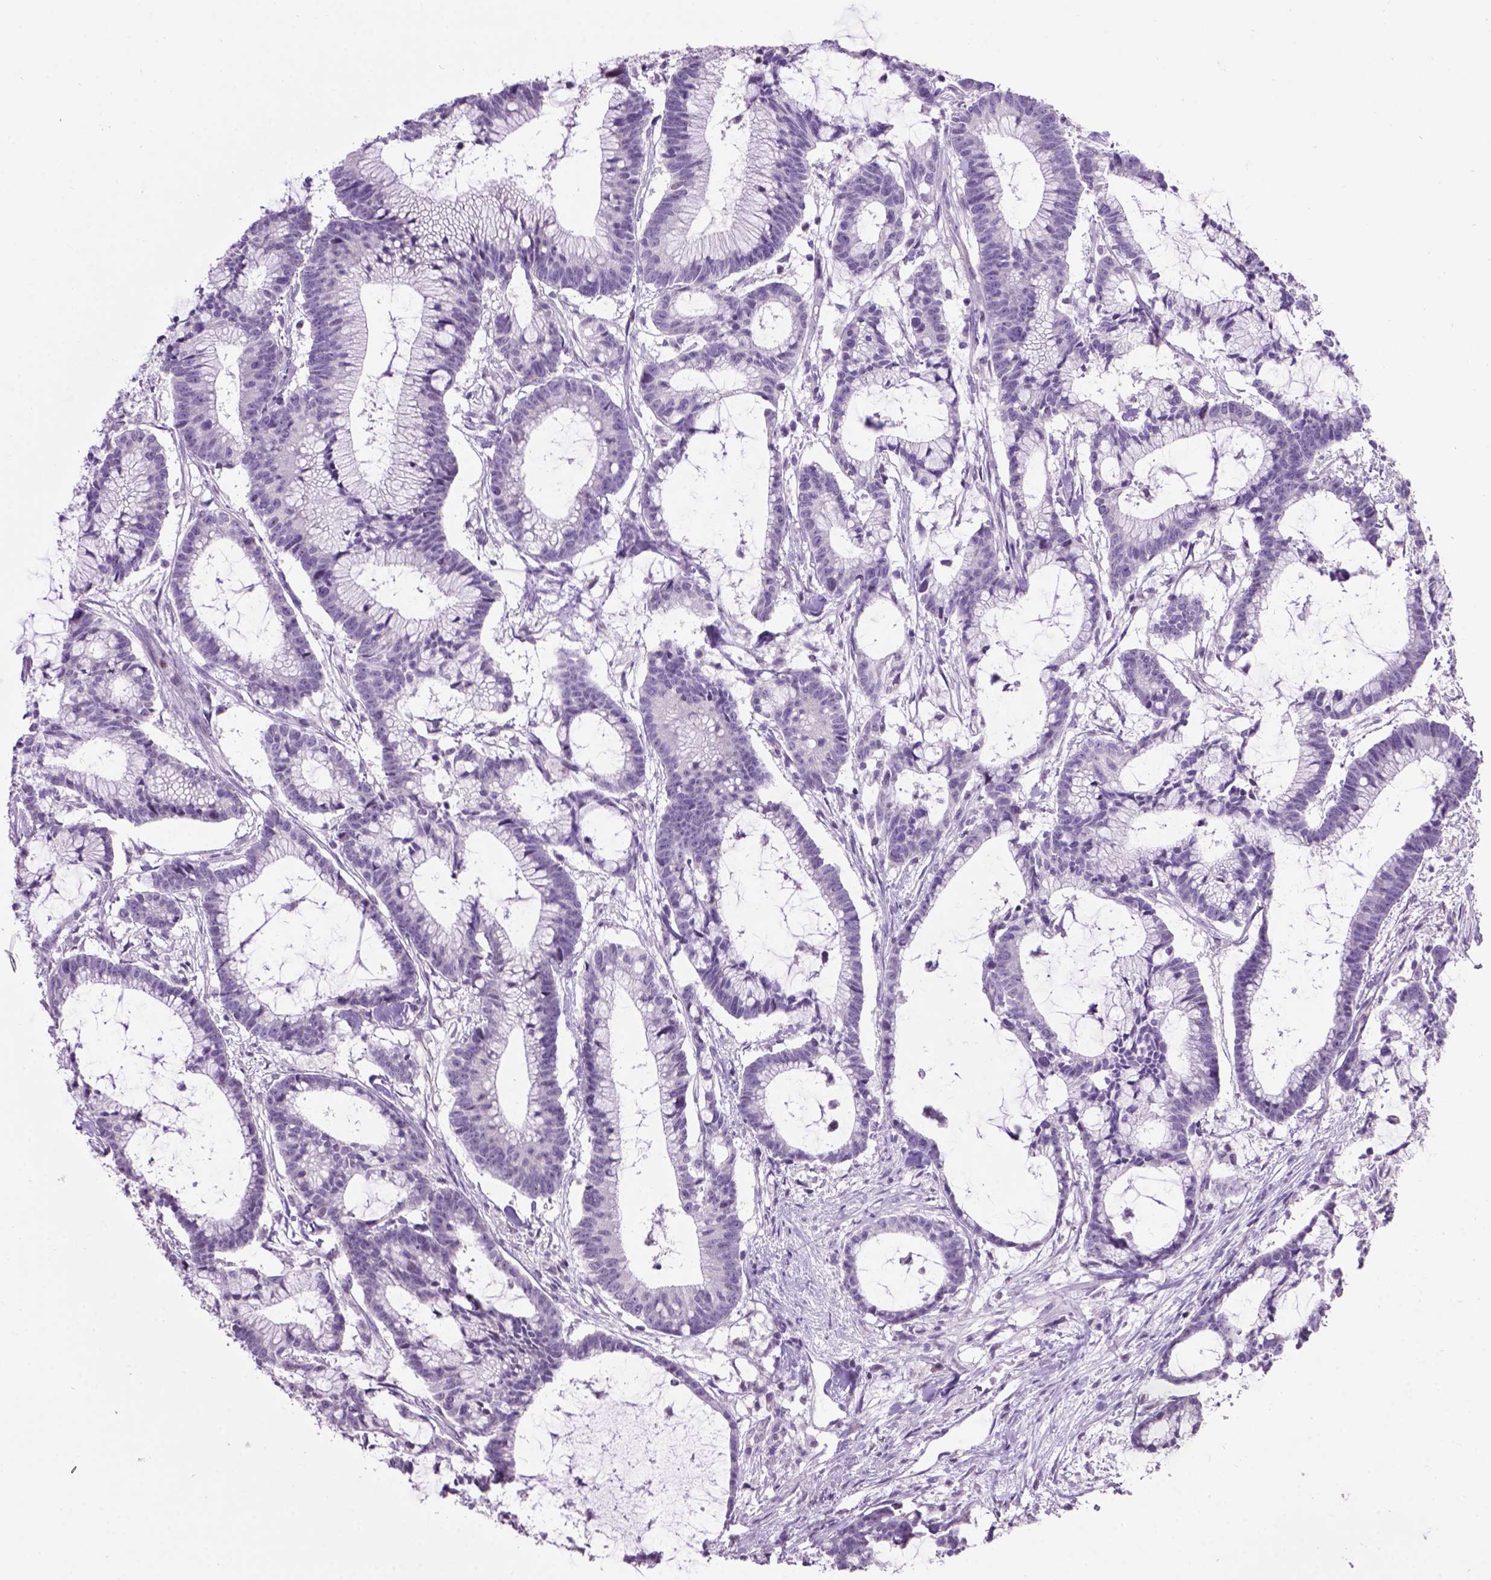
{"staining": {"intensity": "negative", "quantity": "none", "location": "none"}, "tissue": "colorectal cancer", "cell_type": "Tumor cells", "image_type": "cancer", "snomed": [{"axis": "morphology", "description": "Adenocarcinoma, NOS"}, {"axis": "topography", "description": "Colon"}], "caption": "Tumor cells are negative for brown protein staining in colorectal adenocarcinoma.", "gene": "TH", "patient": {"sex": "female", "age": 78}}